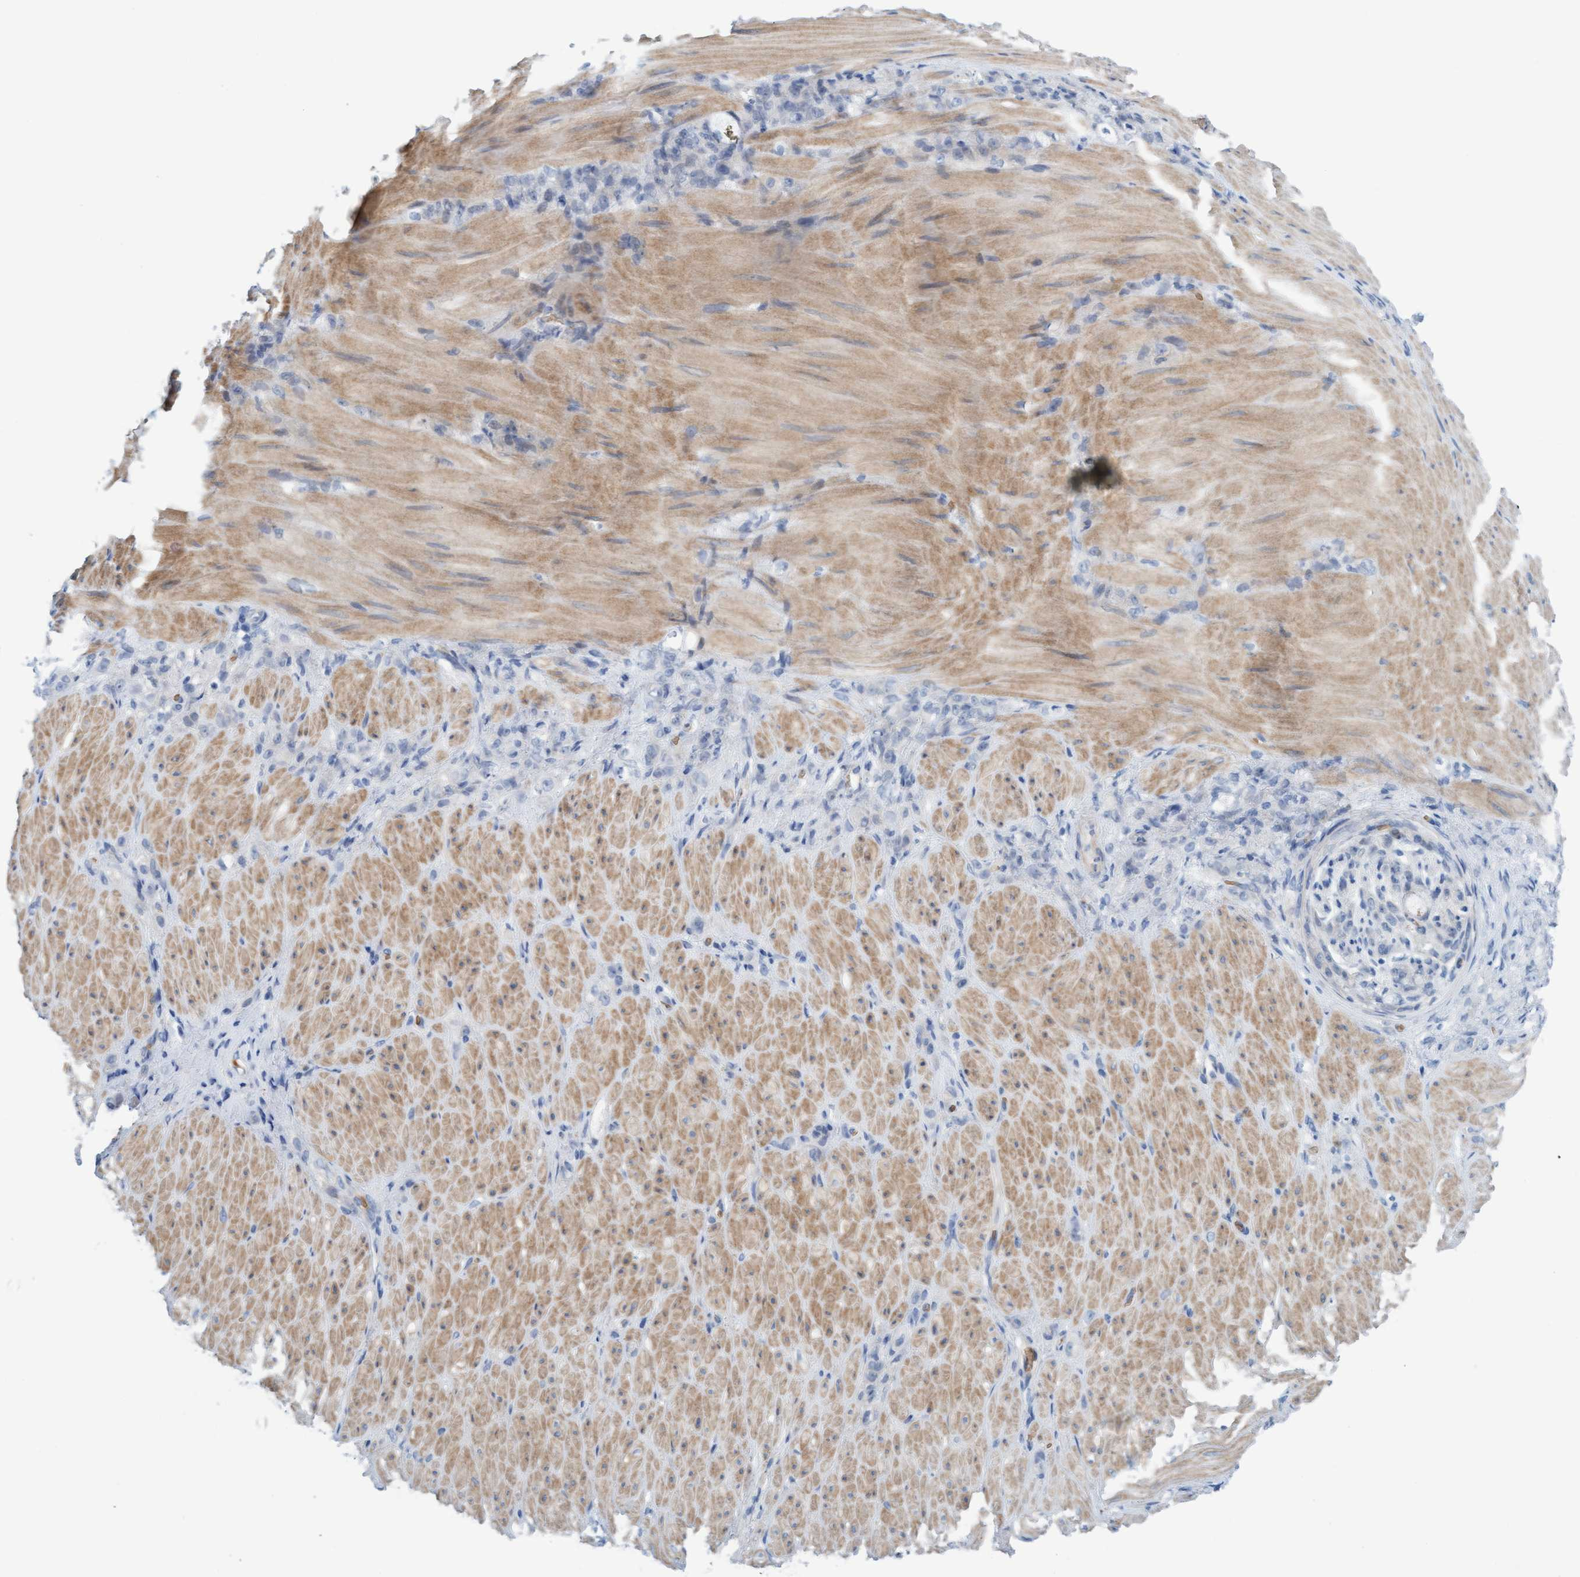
{"staining": {"intensity": "negative", "quantity": "none", "location": "none"}, "tissue": "stomach cancer", "cell_type": "Tumor cells", "image_type": "cancer", "snomed": [{"axis": "morphology", "description": "Normal tissue, NOS"}, {"axis": "morphology", "description": "Adenocarcinoma, NOS"}, {"axis": "topography", "description": "Stomach"}], "caption": "The IHC histopathology image has no significant expression in tumor cells of stomach cancer tissue.", "gene": "P2RX5", "patient": {"sex": "male", "age": 82}}